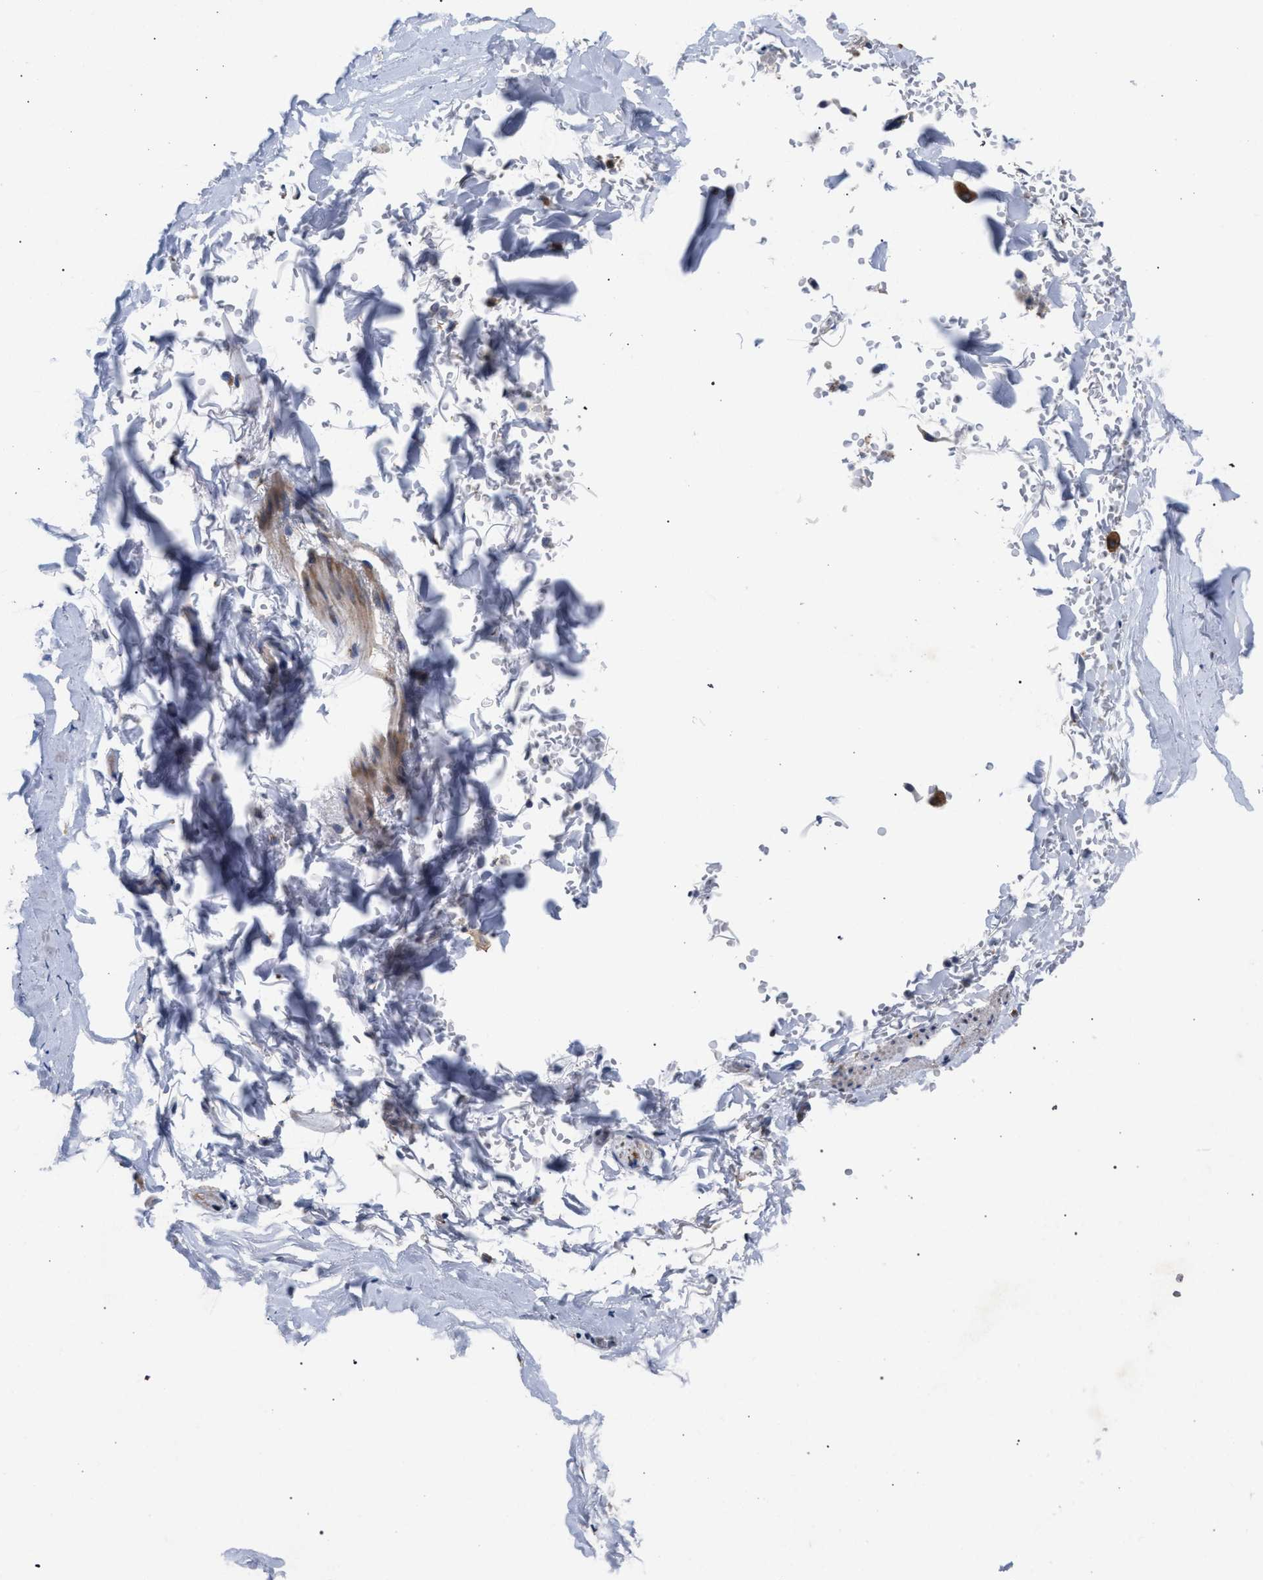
{"staining": {"intensity": "weak", "quantity": ">75%", "location": "cytoplasmic/membranous"}, "tissue": "adipose tissue", "cell_type": "Adipocytes", "image_type": "normal", "snomed": [{"axis": "morphology", "description": "Normal tissue, NOS"}, {"axis": "topography", "description": "Cartilage tissue"}, {"axis": "topography", "description": "Lung"}], "caption": "Immunohistochemistry (DAB (3,3'-diaminobenzidine)) staining of normal adipose tissue shows weak cytoplasmic/membranous protein expression in about >75% of adipocytes.", "gene": "CDR2L", "patient": {"sex": "female", "age": 77}}